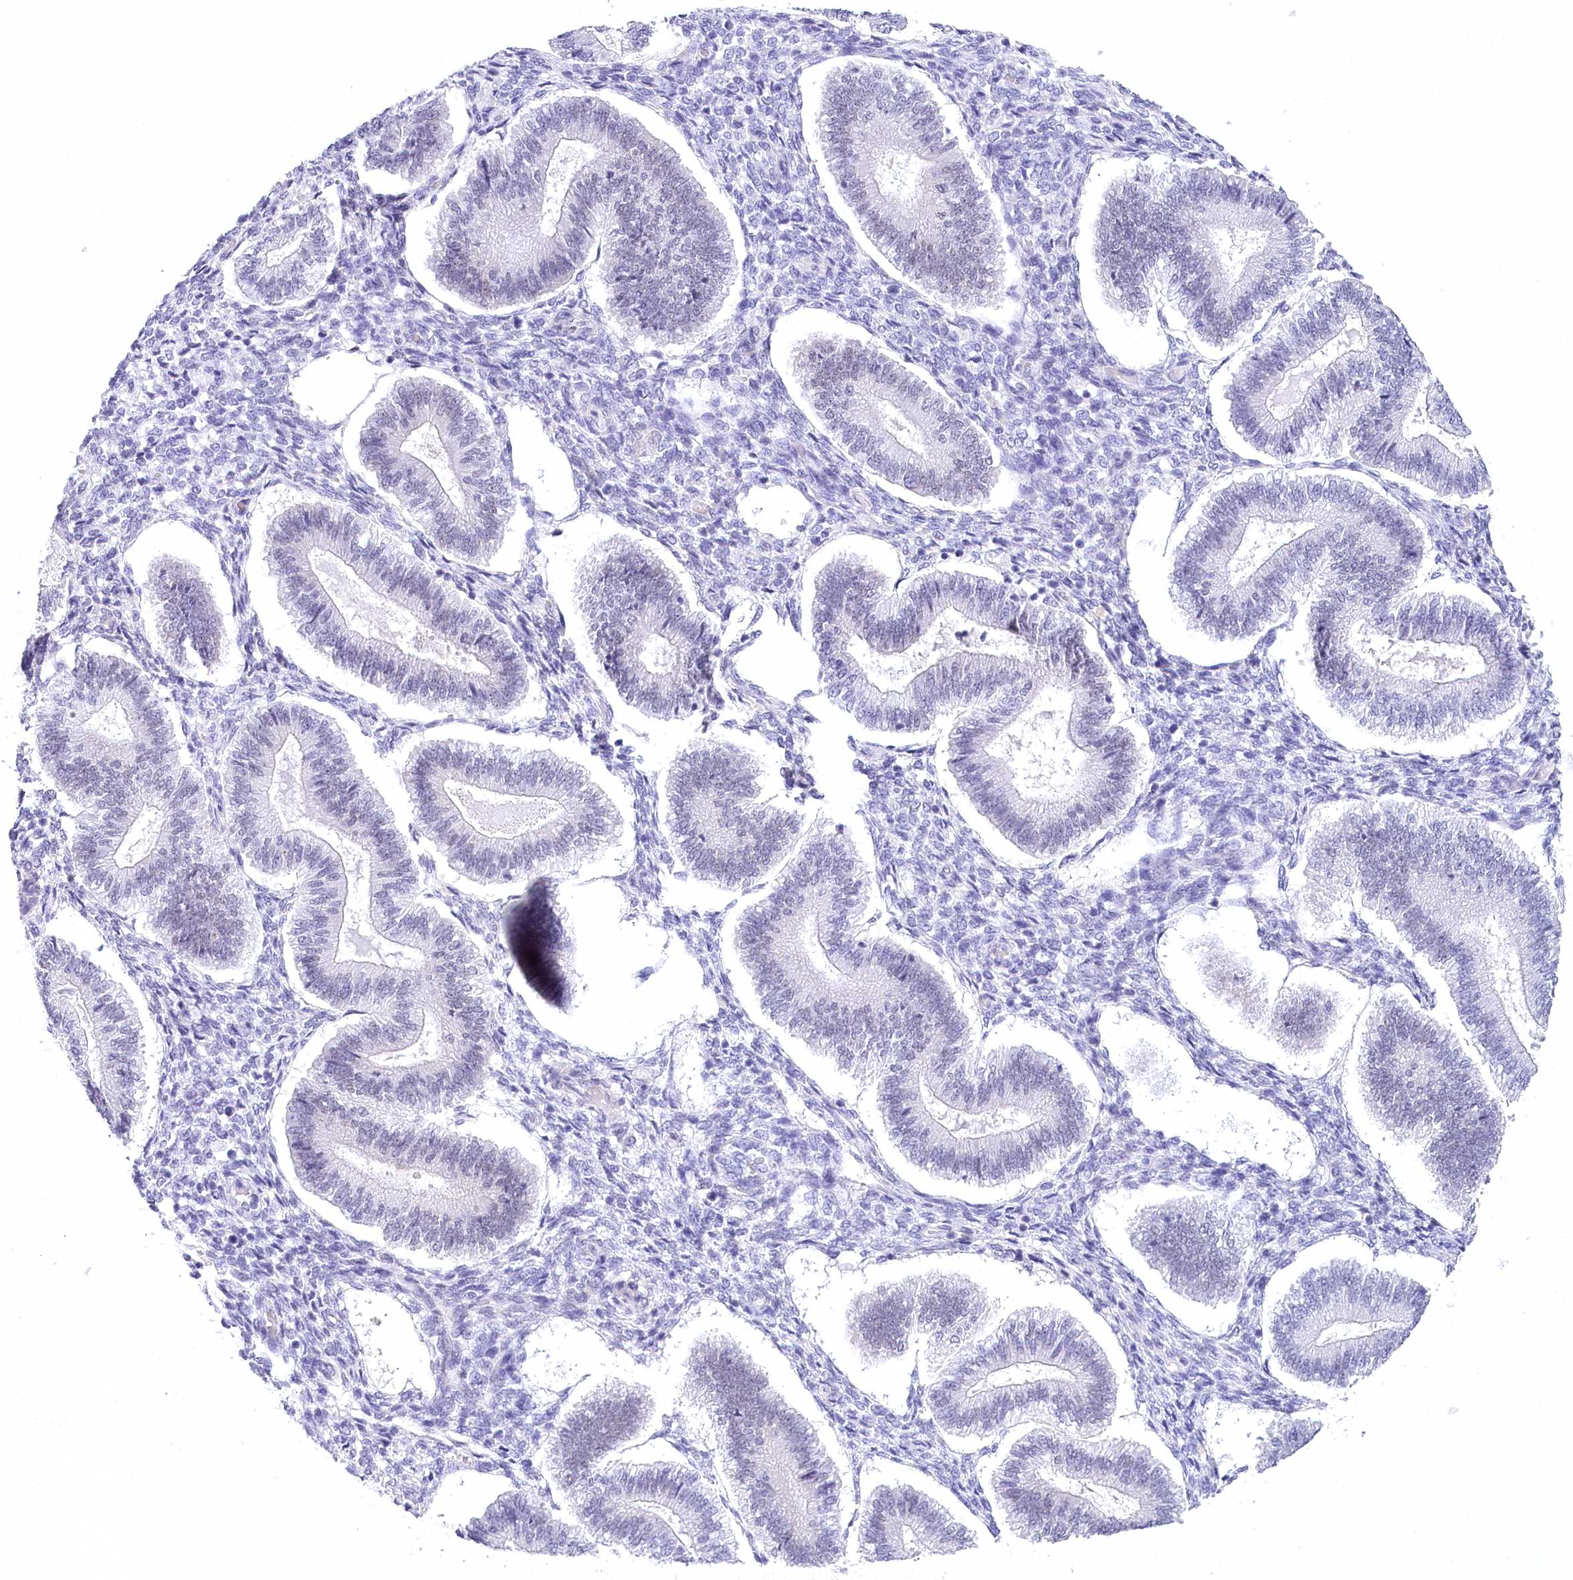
{"staining": {"intensity": "negative", "quantity": "none", "location": "none"}, "tissue": "endometrium", "cell_type": "Cells in endometrial stroma", "image_type": "normal", "snomed": [{"axis": "morphology", "description": "Normal tissue, NOS"}, {"axis": "topography", "description": "Endometrium"}], "caption": "Histopathology image shows no significant protein positivity in cells in endometrial stroma of unremarkable endometrium.", "gene": "HNRNPA0", "patient": {"sex": "female", "age": 25}}